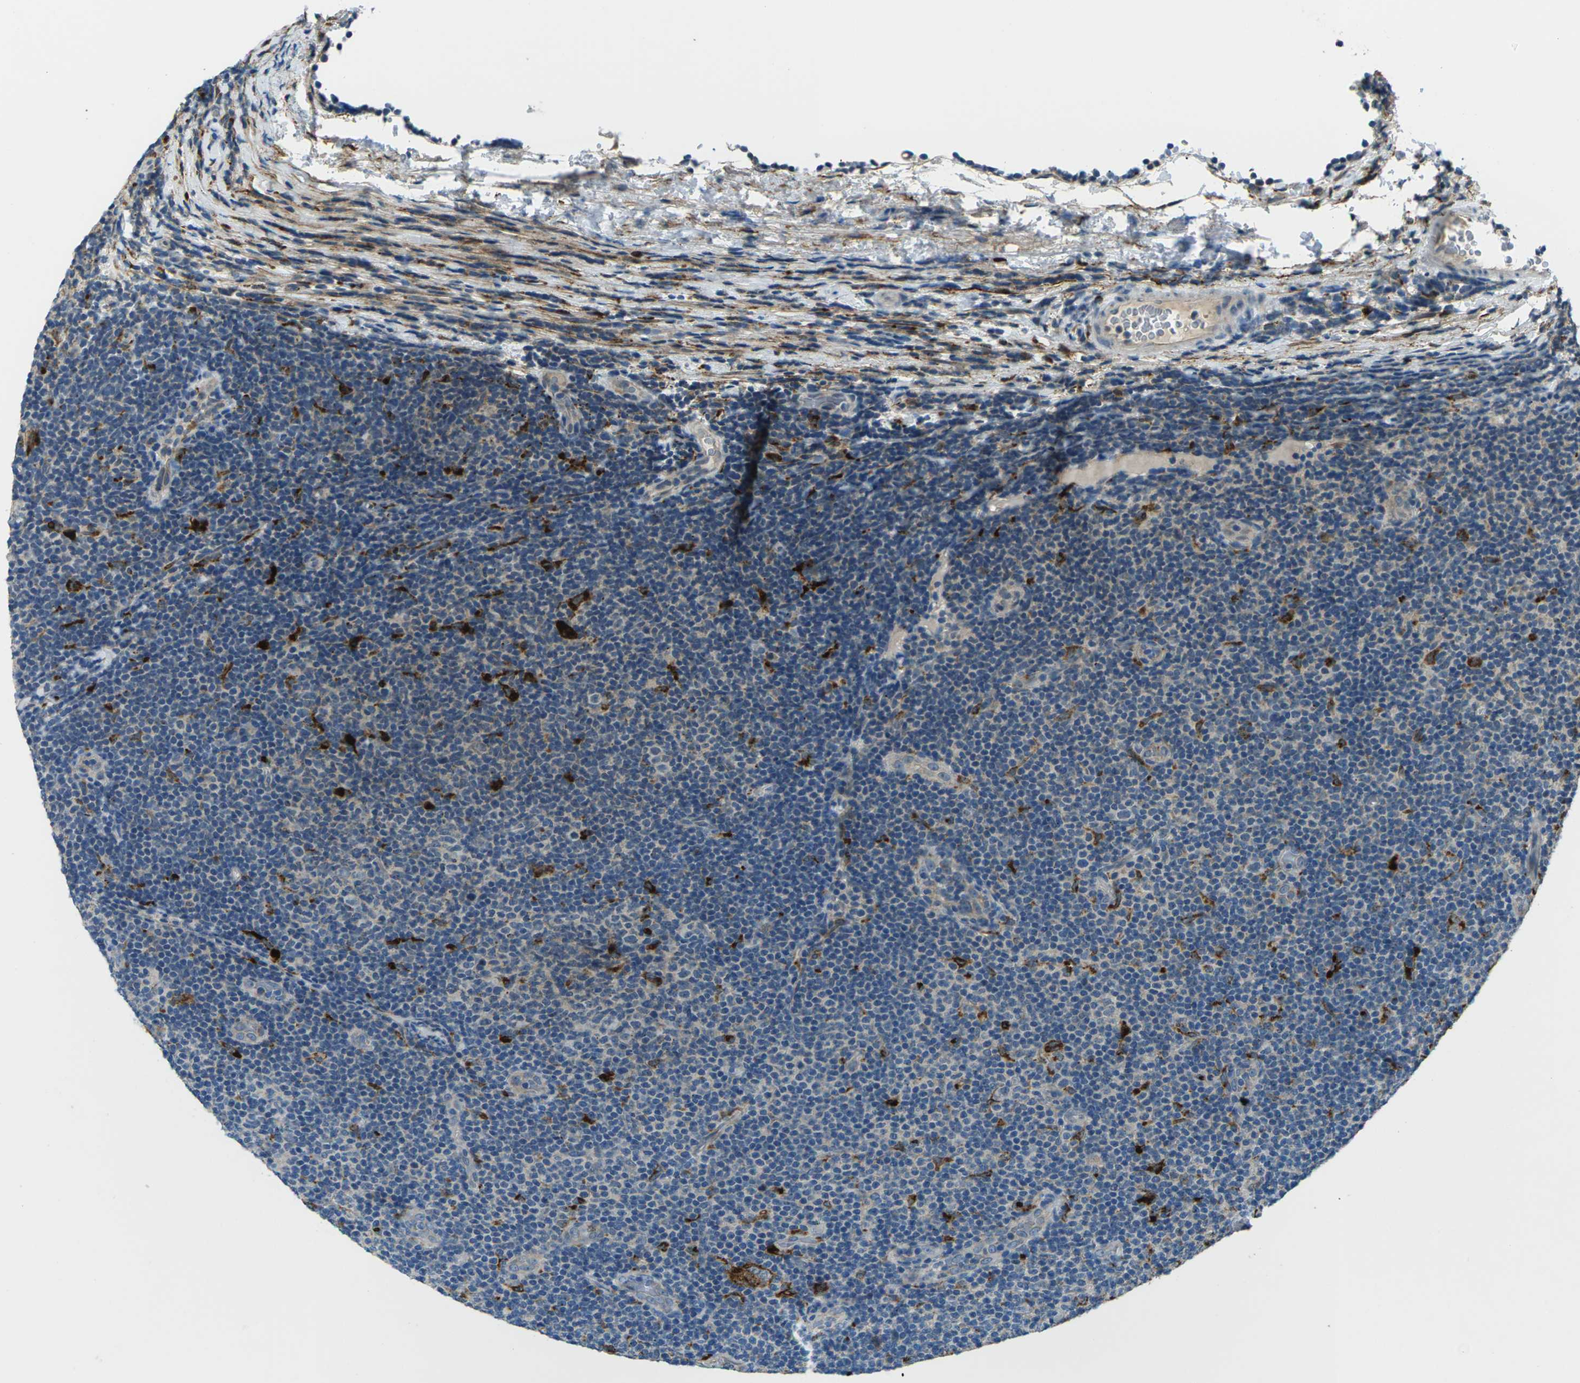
{"staining": {"intensity": "weak", "quantity": "25%-75%", "location": "cytoplasmic/membranous"}, "tissue": "lymphoma", "cell_type": "Tumor cells", "image_type": "cancer", "snomed": [{"axis": "morphology", "description": "Malignant lymphoma, non-Hodgkin's type, Low grade"}, {"axis": "topography", "description": "Lymph node"}], "caption": "An image of human low-grade malignant lymphoma, non-Hodgkin's type stained for a protein exhibits weak cytoplasmic/membranous brown staining in tumor cells.", "gene": "SLC31A2", "patient": {"sex": "male", "age": 83}}